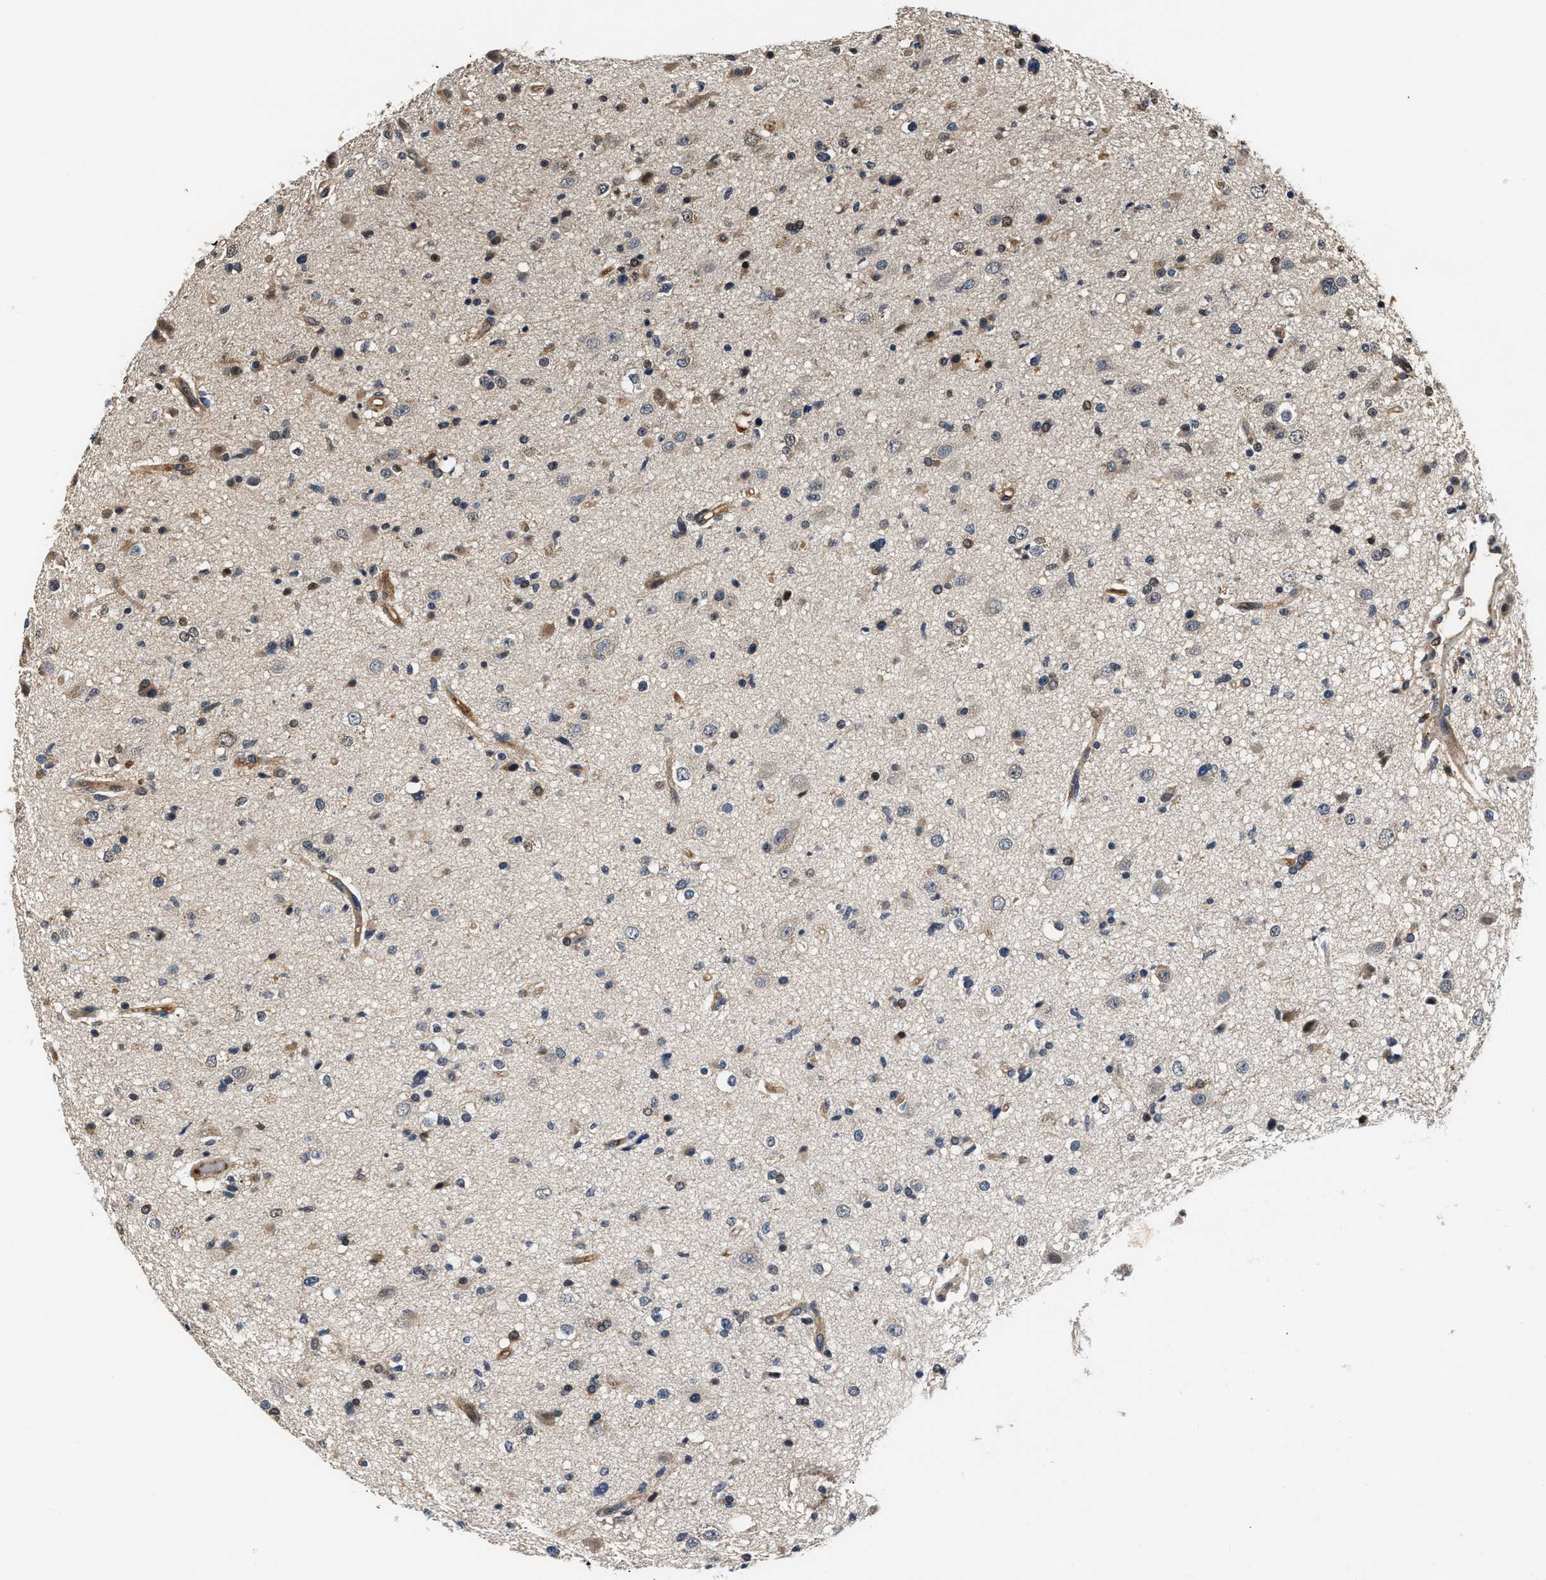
{"staining": {"intensity": "moderate", "quantity": "<25%", "location": "nuclear"}, "tissue": "glioma", "cell_type": "Tumor cells", "image_type": "cancer", "snomed": [{"axis": "morphology", "description": "Glioma, malignant, High grade"}, {"axis": "topography", "description": "Brain"}], "caption": "IHC of human malignant high-grade glioma exhibits low levels of moderate nuclear staining in about <25% of tumor cells. The protein of interest is shown in brown color, while the nuclei are stained blue.", "gene": "TUT7", "patient": {"sex": "male", "age": 33}}